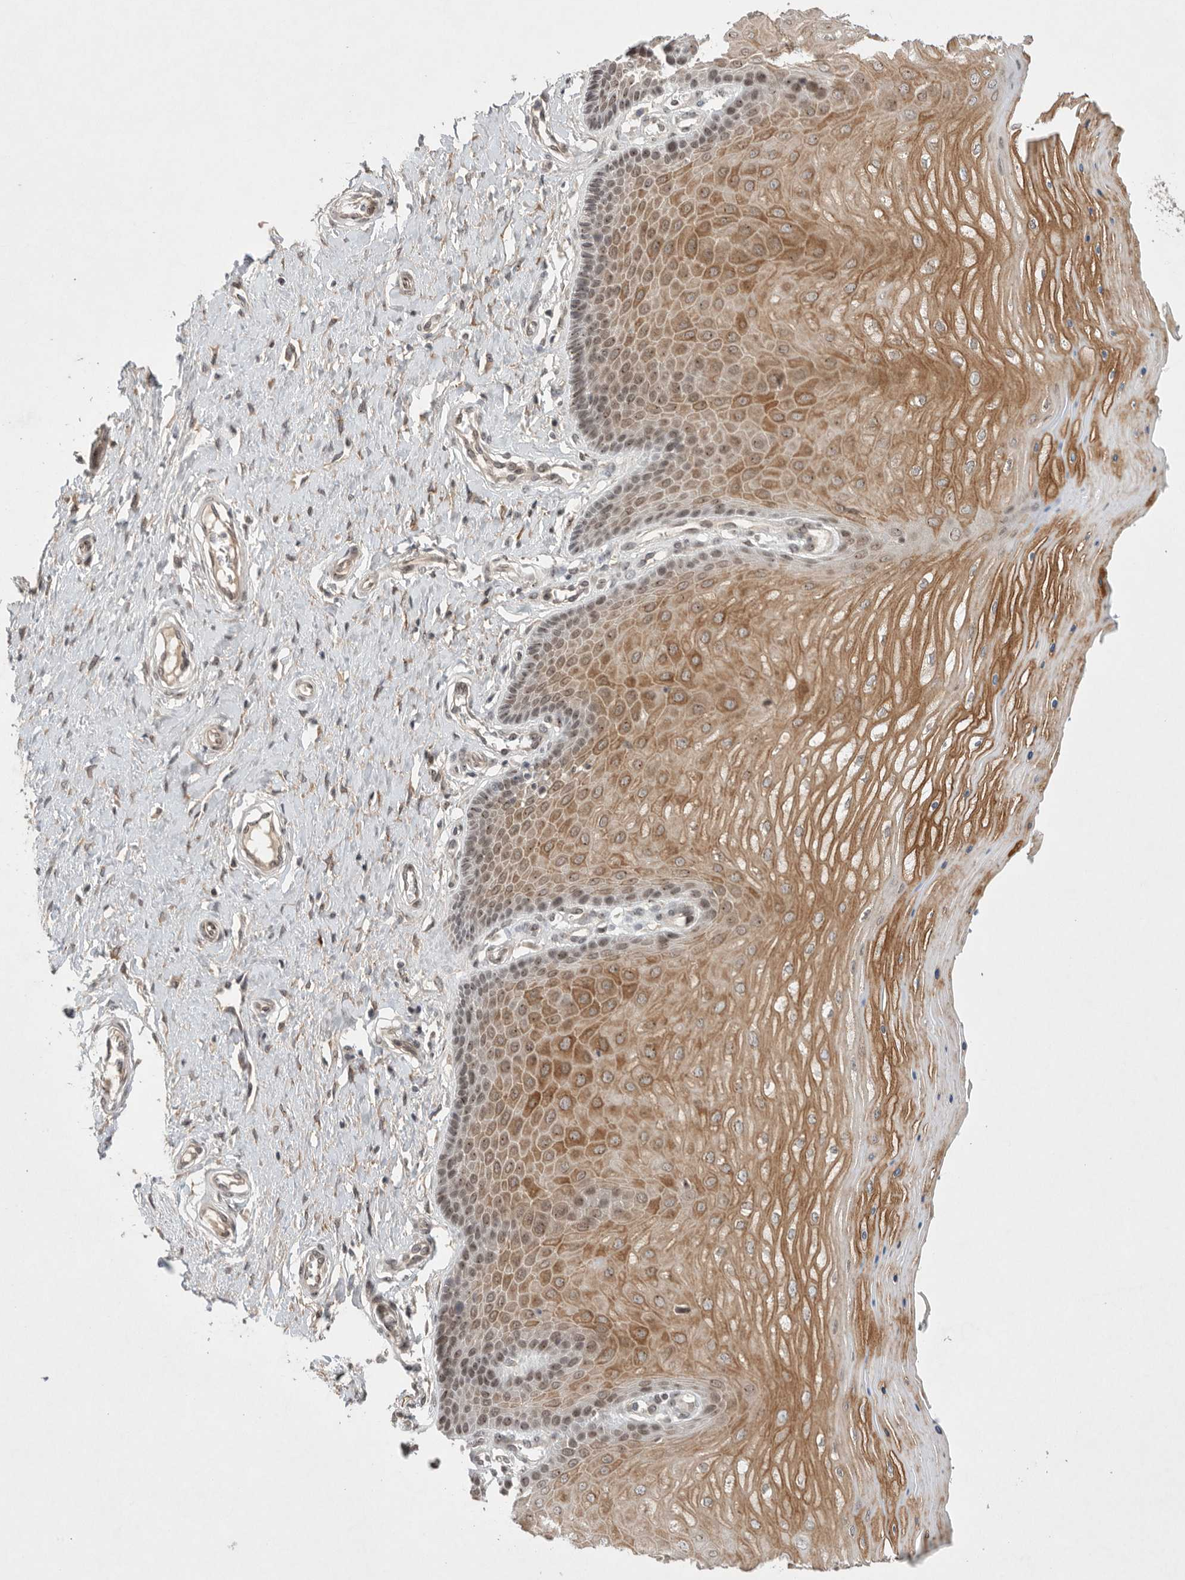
{"staining": {"intensity": "moderate", "quantity": ">75%", "location": "nuclear"}, "tissue": "cervix", "cell_type": "Glandular cells", "image_type": "normal", "snomed": [{"axis": "morphology", "description": "Normal tissue, NOS"}, {"axis": "topography", "description": "Cervix"}], "caption": "IHC (DAB (3,3'-diaminobenzidine)) staining of normal cervix demonstrates moderate nuclear protein positivity in approximately >75% of glandular cells. The protein is stained brown, and the nuclei are stained in blue (DAB IHC with brightfield microscopy, high magnification).", "gene": "LEMD3", "patient": {"sex": "female", "age": 55}}